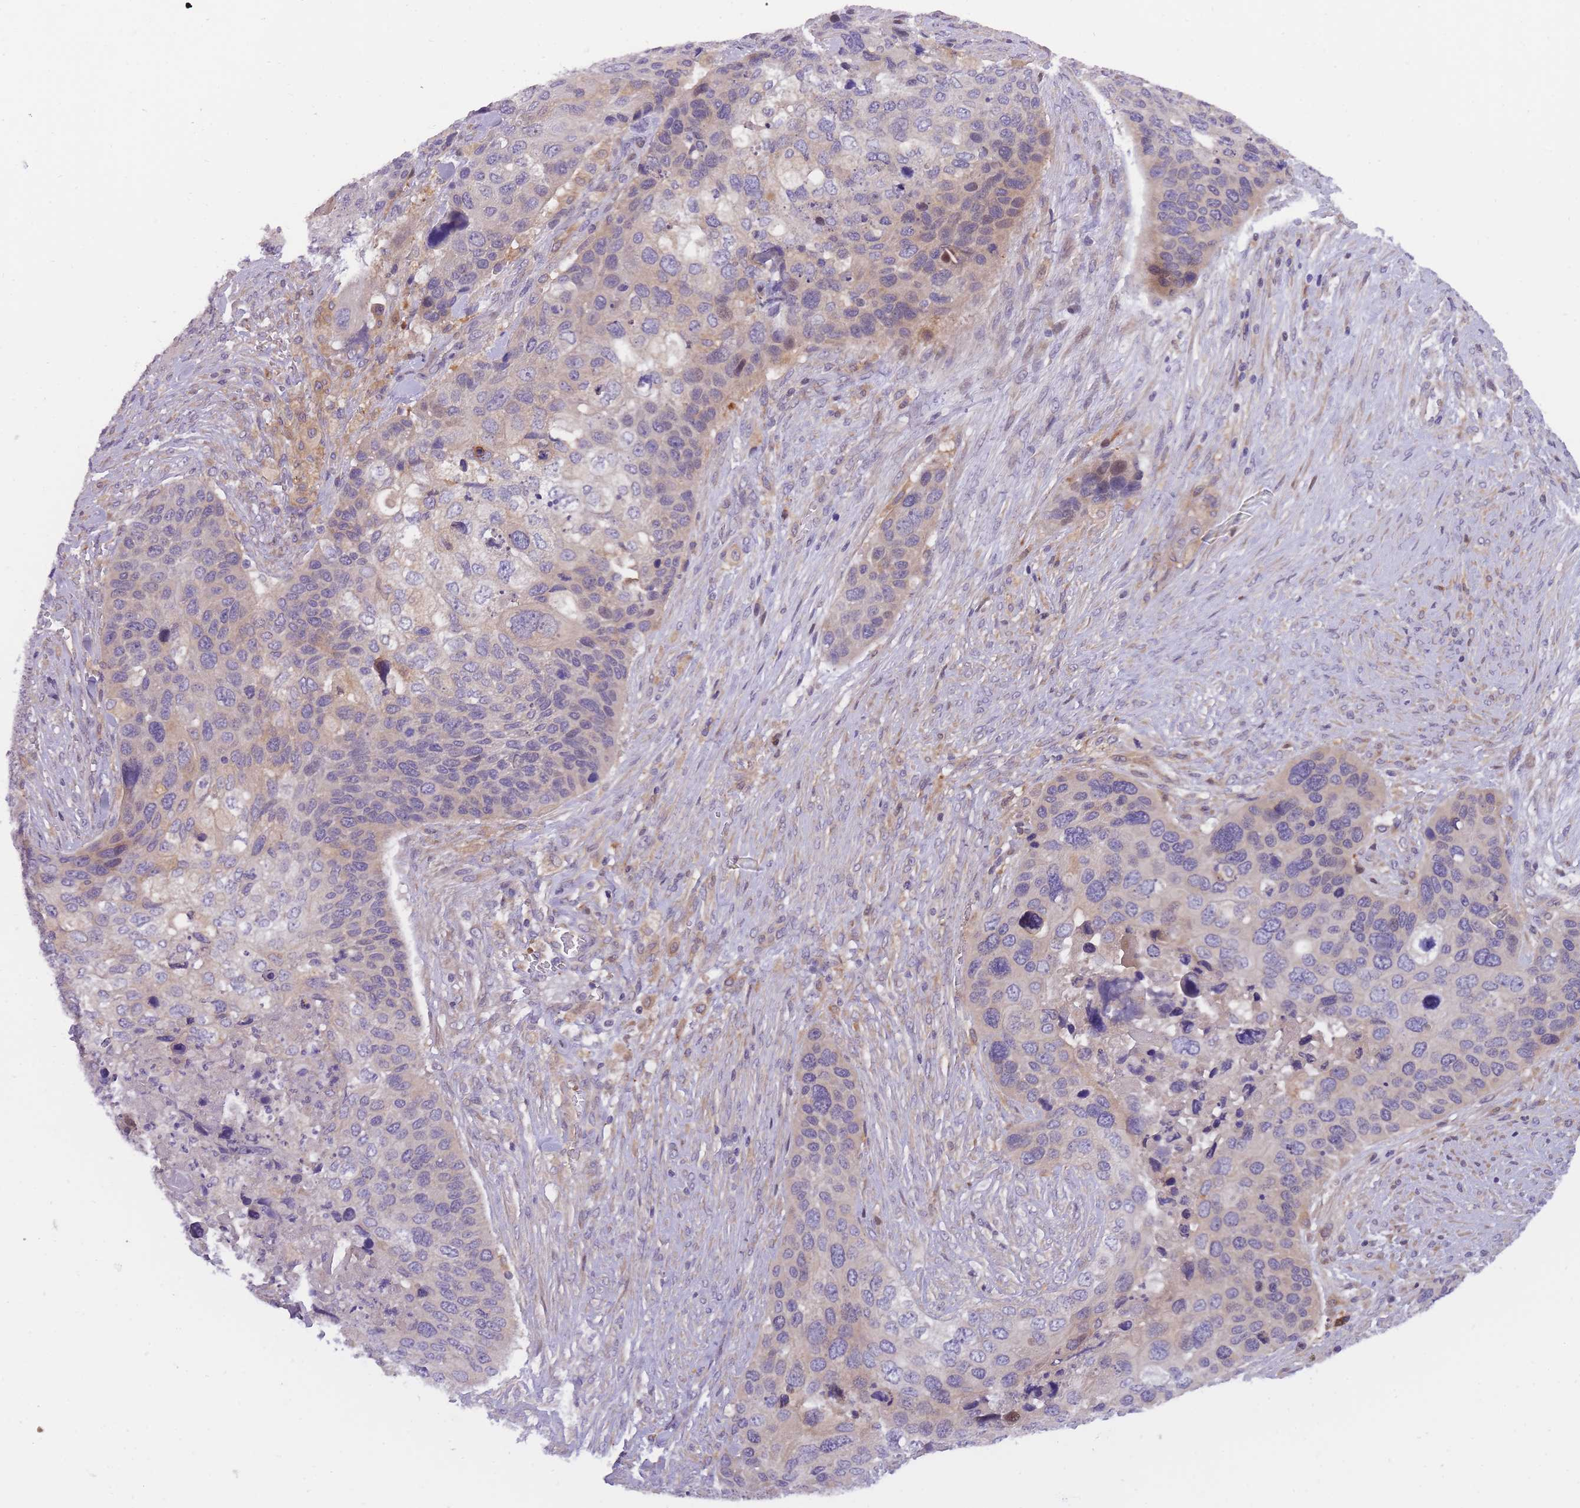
{"staining": {"intensity": "weak", "quantity": "<25%", "location": "cytoplasmic/membranous,nuclear"}, "tissue": "skin cancer", "cell_type": "Tumor cells", "image_type": "cancer", "snomed": [{"axis": "morphology", "description": "Basal cell carcinoma"}, {"axis": "topography", "description": "Skin"}], "caption": "Immunohistochemistry (IHC) of skin basal cell carcinoma exhibits no positivity in tumor cells.", "gene": "CRYGN", "patient": {"sex": "female", "age": 74}}